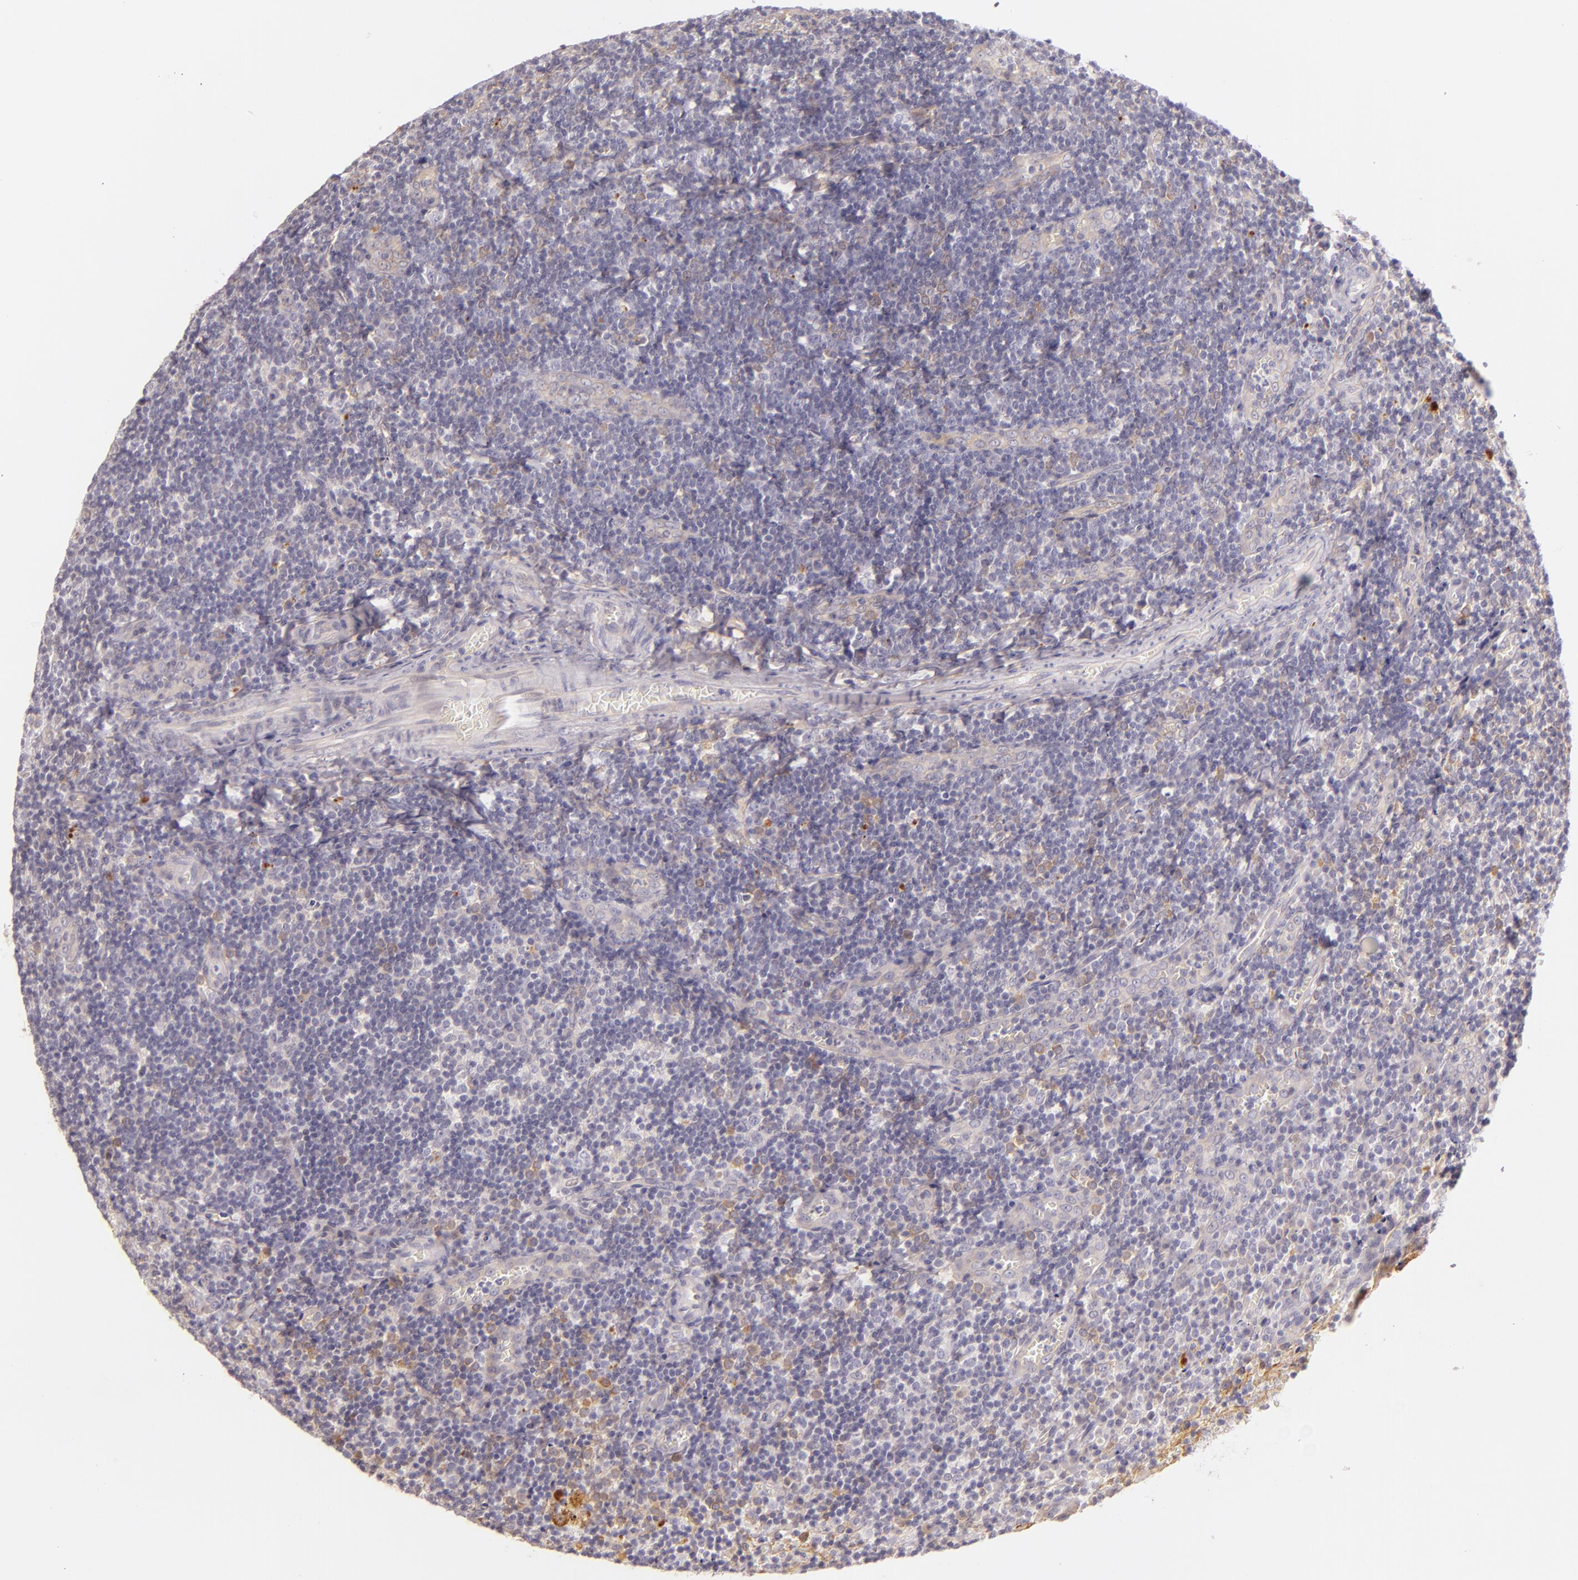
{"staining": {"intensity": "negative", "quantity": "none", "location": "none"}, "tissue": "tonsil", "cell_type": "Germinal center cells", "image_type": "normal", "snomed": [{"axis": "morphology", "description": "Normal tissue, NOS"}, {"axis": "topography", "description": "Tonsil"}], "caption": "A high-resolution photomicrograph shows immunohistochemistry staining of benign tonsil, which exhibits no significant expression in germinal center cells.", "gene": "CTSF", "patient": {"sex": "male", "age": 20}}